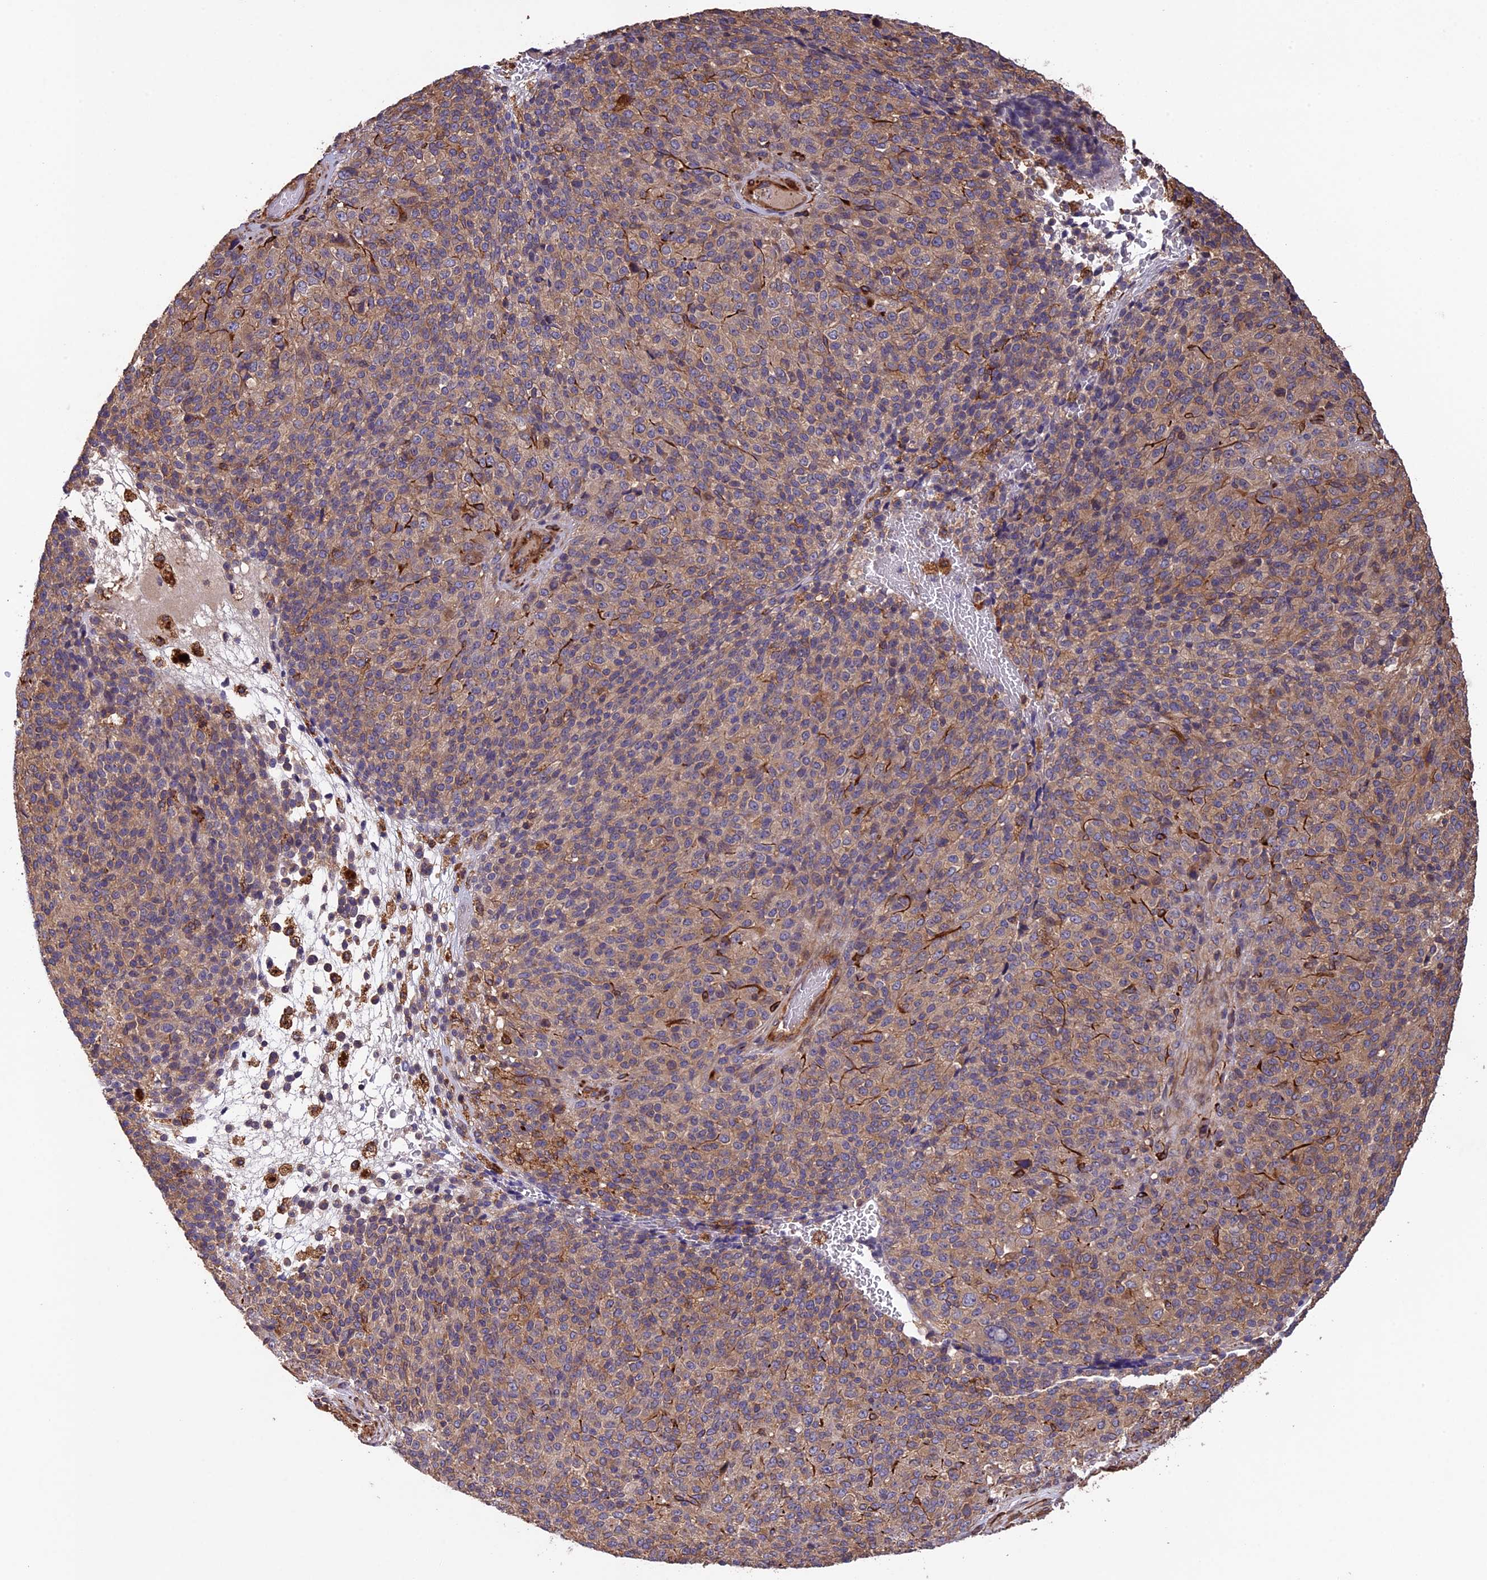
{"staining": {"intensity": "moderate", "quantity": "25%-75%", "location": "cytoplasmic/membranous"}, "tissue": "melanoma", "cell_type": "Tumor cells", "image_type": "cancer", "snomed": [{"axis": "morphology", "description": "Malignant melanoma, Metastatic site"}, {"axis": "topography", "description": "Brain"}], "caption": "Immunohistochemical staining of melanoma displays medium levels of moderate cytoplasmic/membranous protein expression in about 25%-75% of tumor cells.", "gene": "GAS8", "patient": {"sex": "female", "age": 56}}